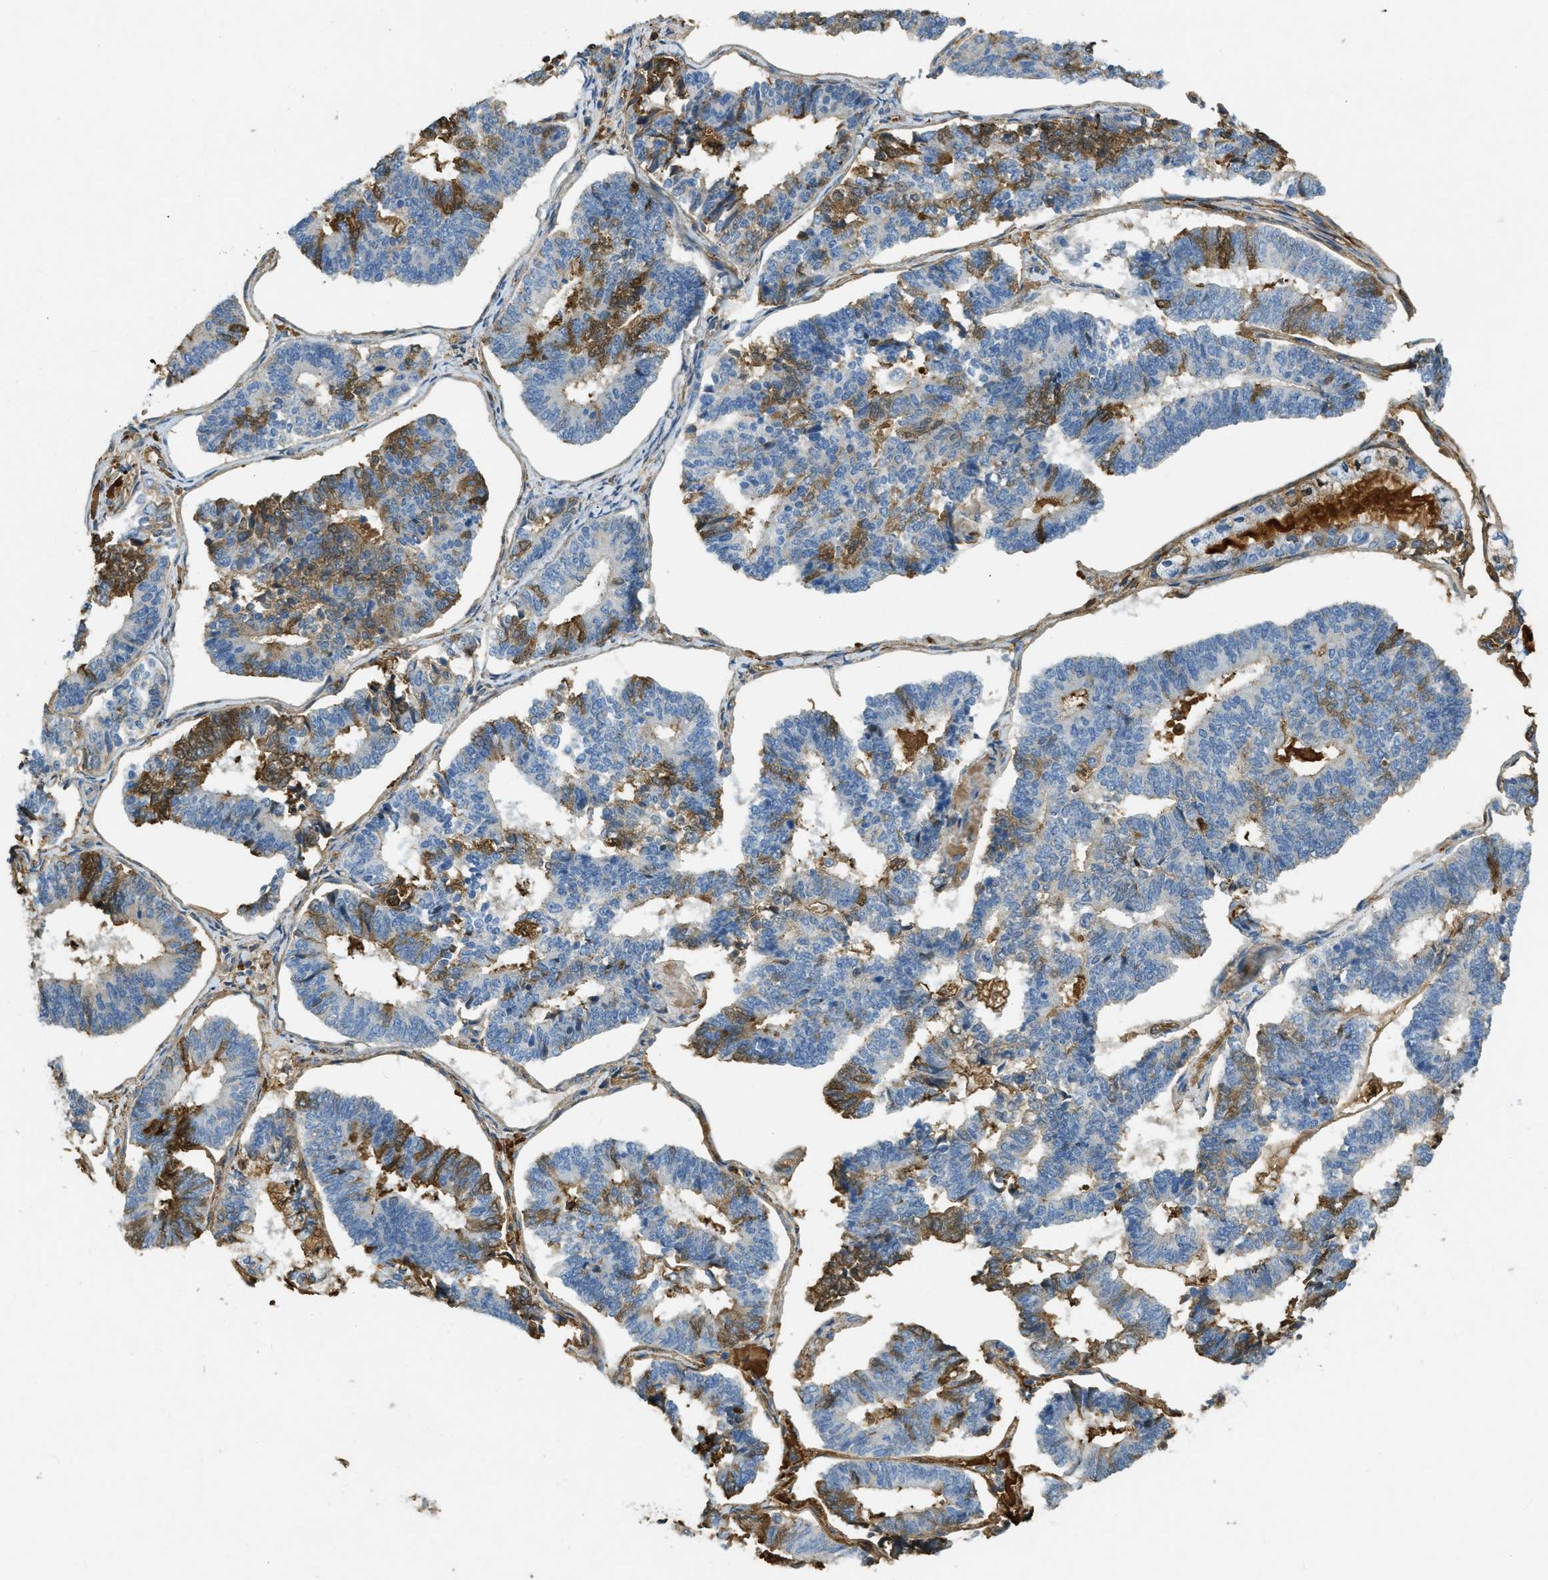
{"staining": {"intensity": "moderate", "quantity": "<25%", "location": "cytoplasmic/membranous"}, "tissue": "endometrial cancer", "cell_type": "Tumor cells", "image_type": "cancer", "snomed": [{"axis": "morphology", "description": "Adenocarcinoma, NOS"}, {"axis": "topography", "description": "Endometrium"}], "caption": "Immunohistochemistry photomicrograph of adenocarcinoma (endometrial) stained for a protein (brown), which reveals low levels of moderate cytoplasmic/membranous expression in about <25% of tumor cells.", "gene": "PRTN3", "patient": {"sex": "female", "age": 70}}